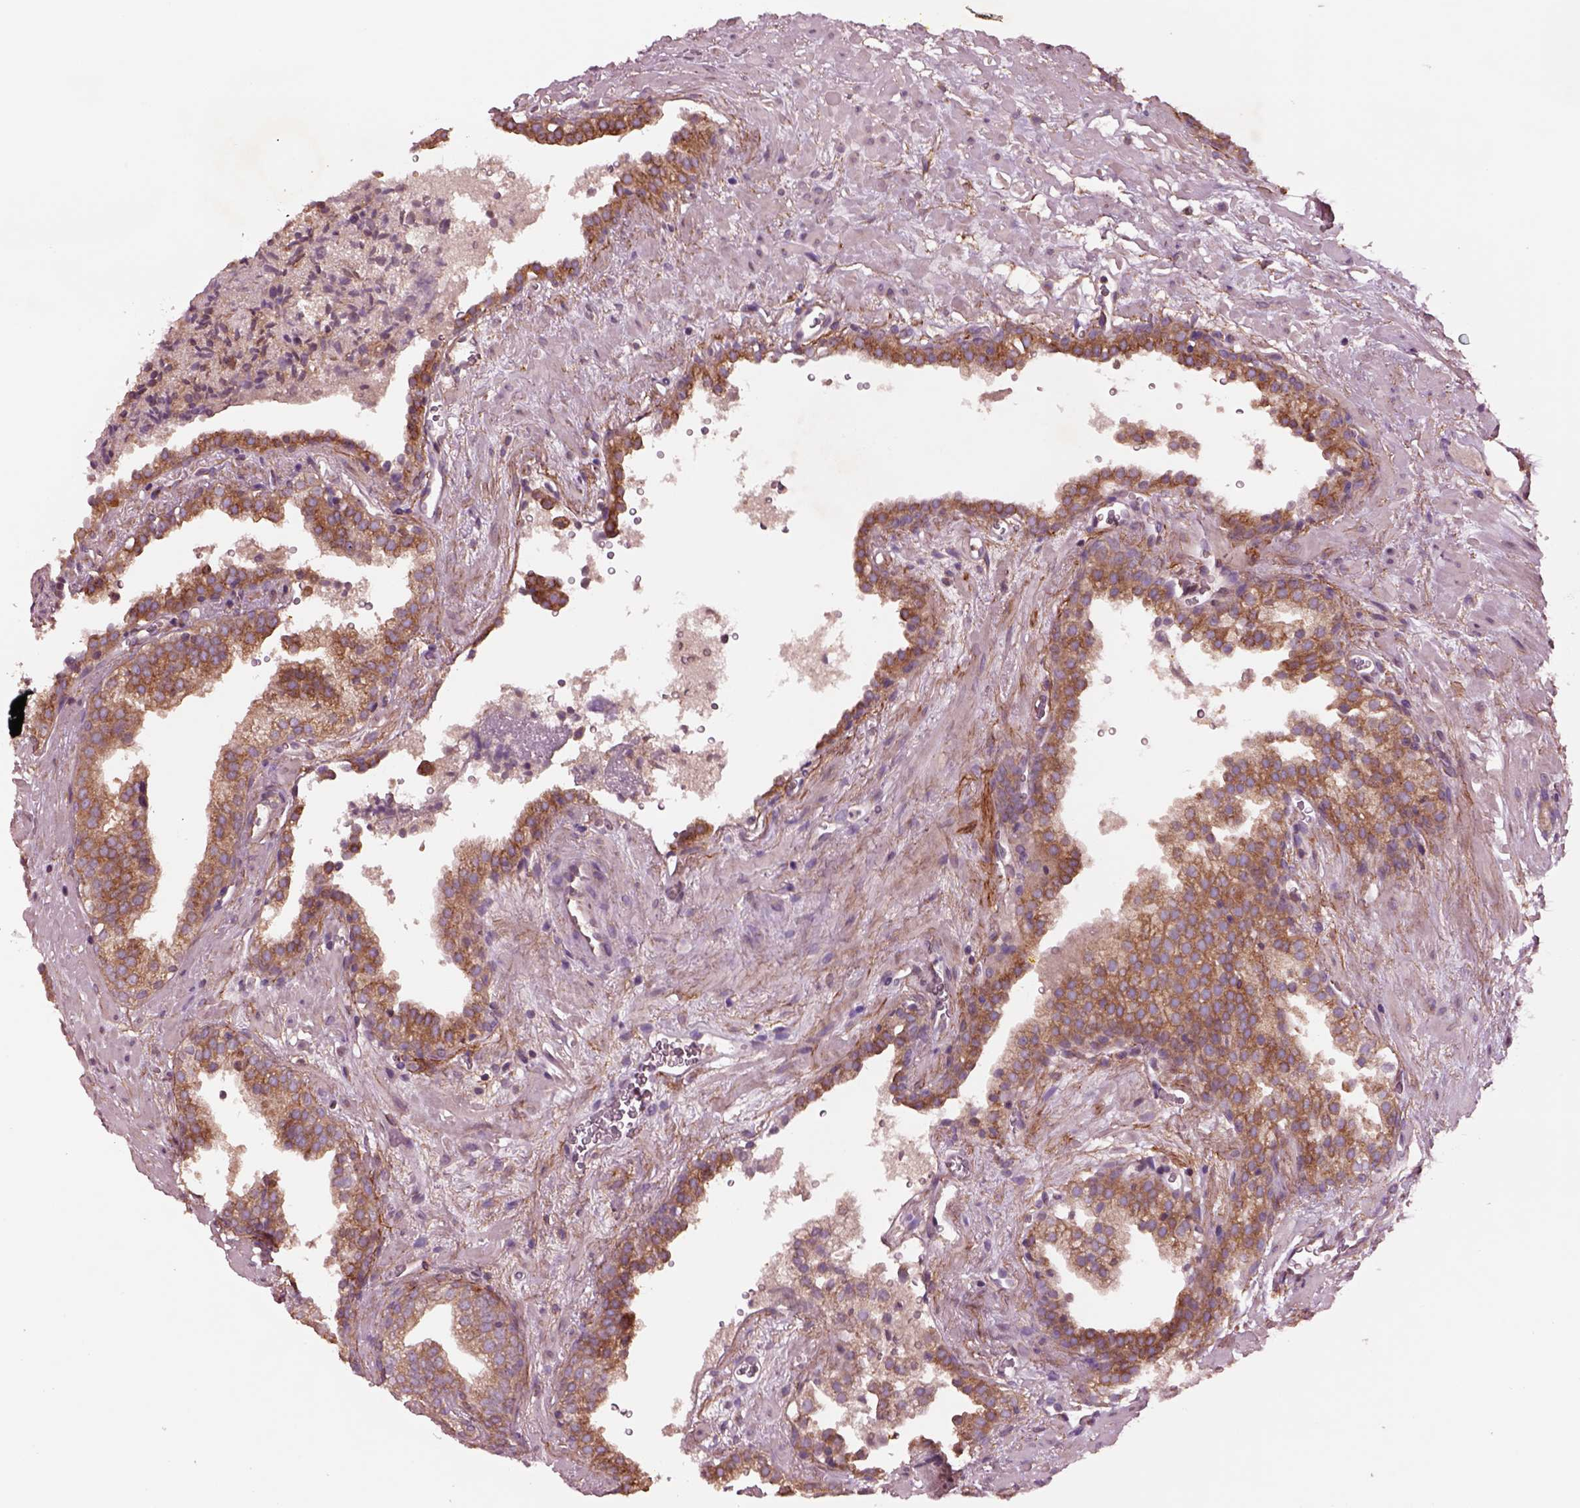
{"staining": {"intensity": "moderate", "quantity": ">75%", "location": "cytoplasmic/membranous"}, "tissue": "prostate cancer", "cell_type": "Tumor cells", "image_type": "cancer", "snomed": [{"axis": "morphology", "description": "Adenocarcinoma, NOS"}, {"axis": "topography", "description": "Prostate"}], "caption": "This is an image of immunohistochemistry (IHC) staining of prostate adenocarcinoma, which shows moderate staining in the cytoplasmic/membranous of tumor cells.", "gene": "SEC23A", "patient": {"sex": "male", "age": 66}}